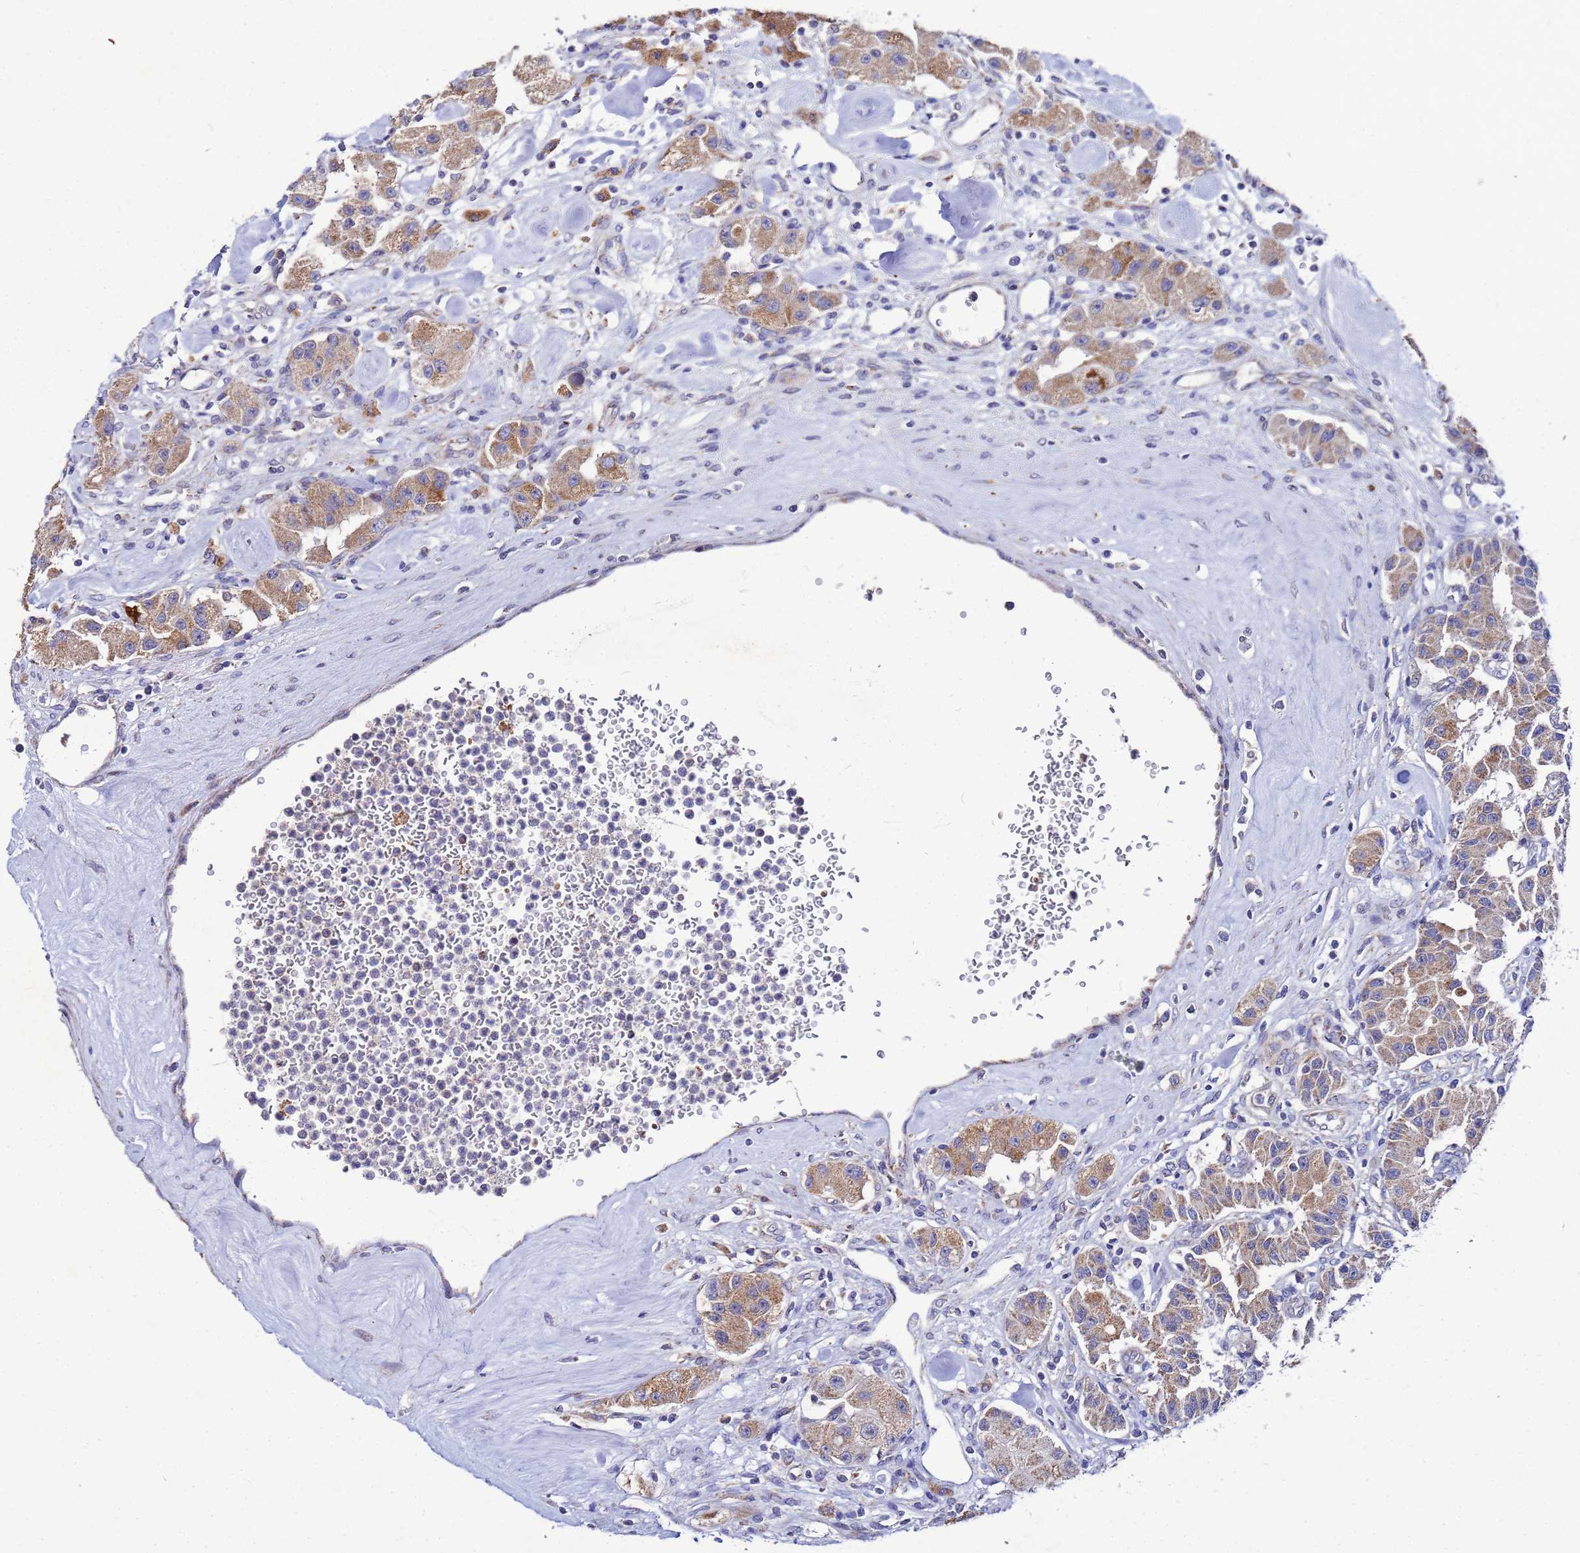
{"staining": {"intensity": "moderate", "quantity": ">75%", "location": "cytoplasmic/membranous"}, "tissue": "carcinoid", "cell_type": "Tumor cells", "image_type": "cancer", "snomed": [{"axis": "morphology", "description": "Carcinoid, malignant, NOS"}, {"axis": "topography", "description": "Pancreas"}], "caption": "The immunohistochemical stain highlights moderate cytoplasmic/membranous positivity in tumor cells of carcinoid (malignant) tissue.", "gene": "FAHD2A", "patient": {"sex": "male", "age": 41}}